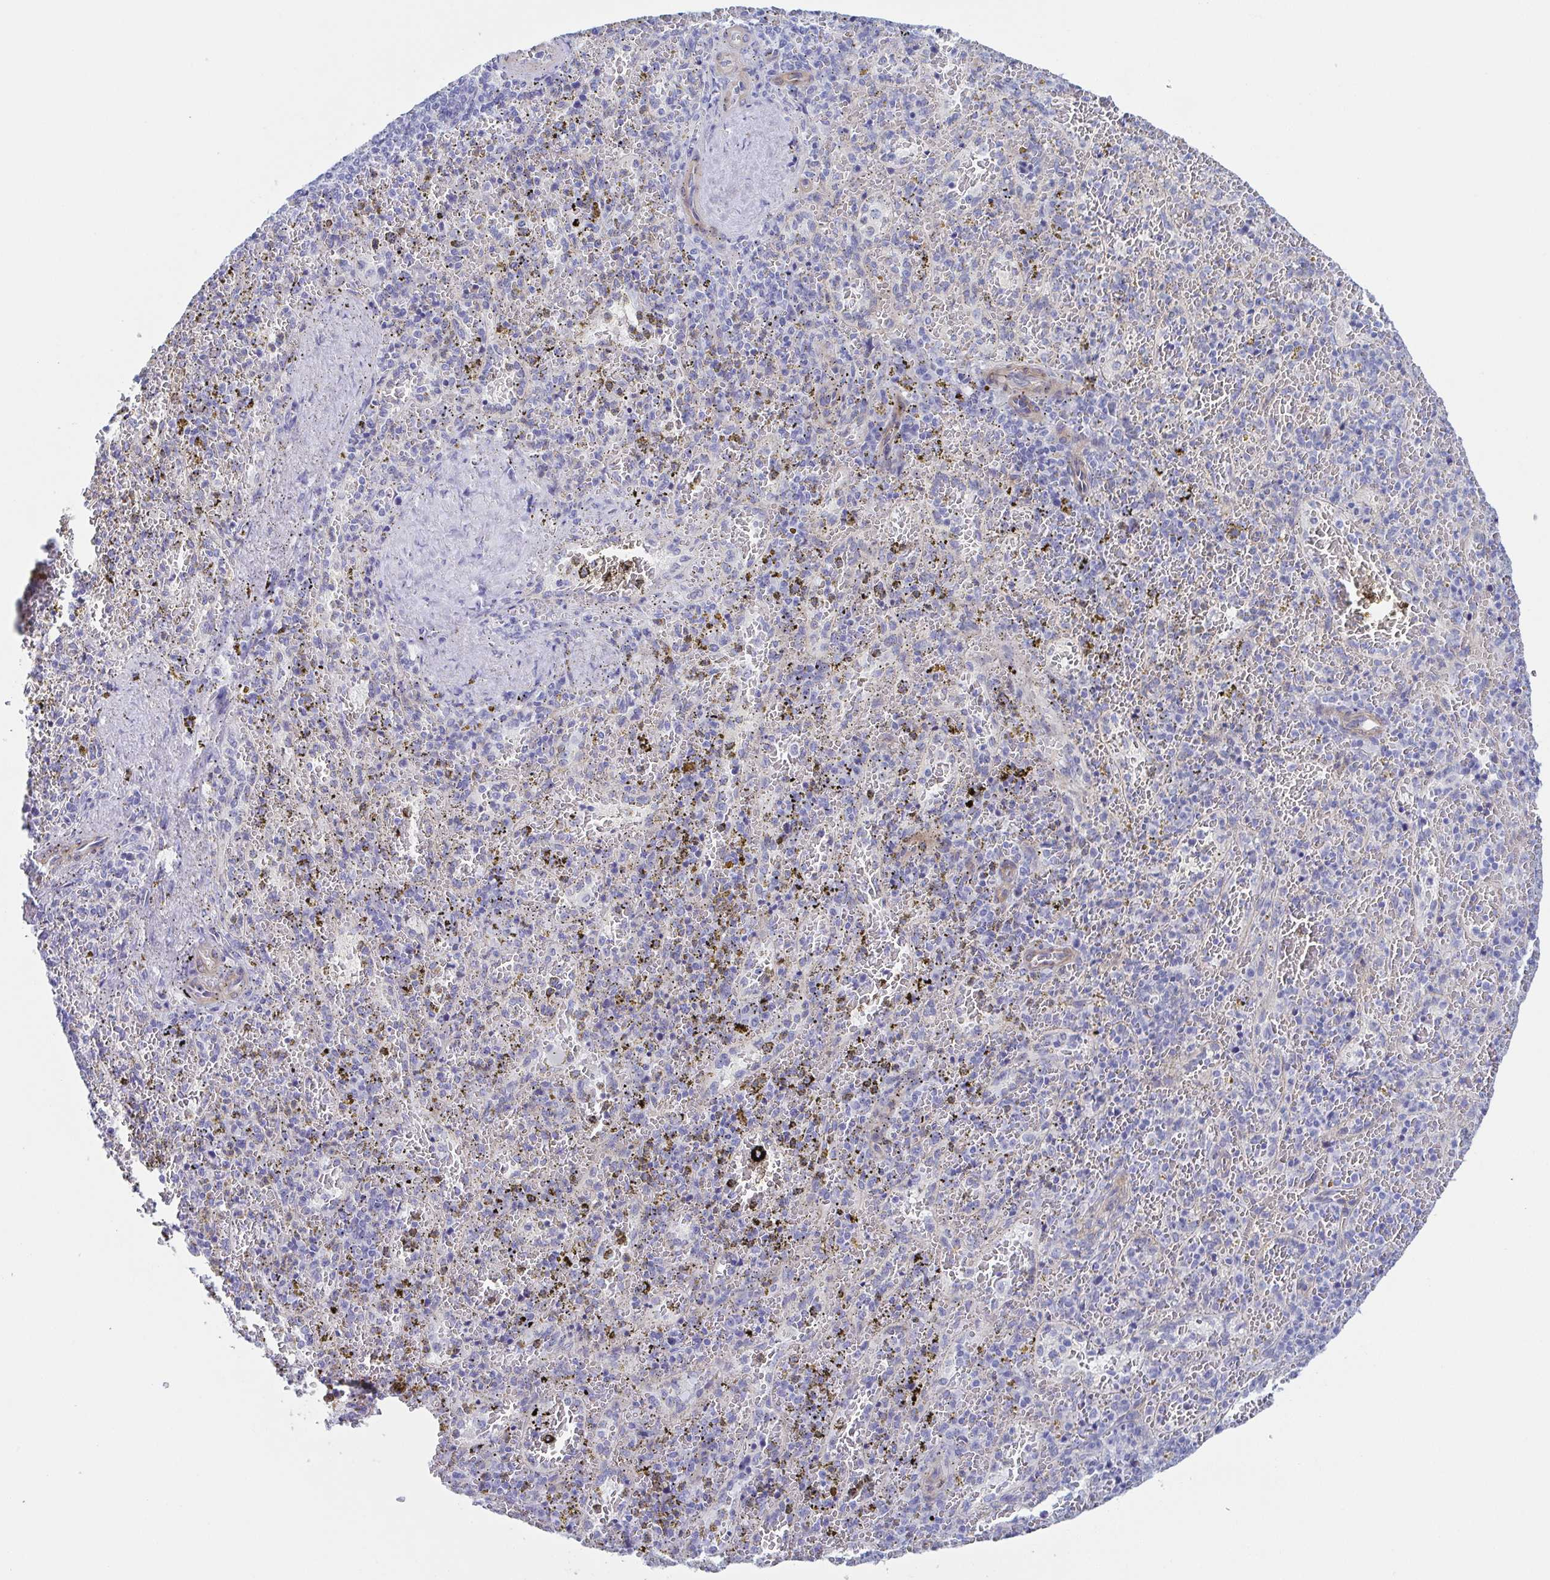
{"staining": {"intensity": "negative", "quantity": "none", "location": "none"}, "tissue": "spleen", "cell_type": "Cells in red pulp", "image_type": "normal", "snomed": [{"axis": "morphology", "description": "Normal tissue, NOS"}, {"axis": "topography", "description": "Spleen"}], "caption": "The immunohistochemistry histopathology image has no significant staining in cells in red pulp of spleen.", "gene": "DYNC1I1", "patient": {"sex": "female", "age": 50}}